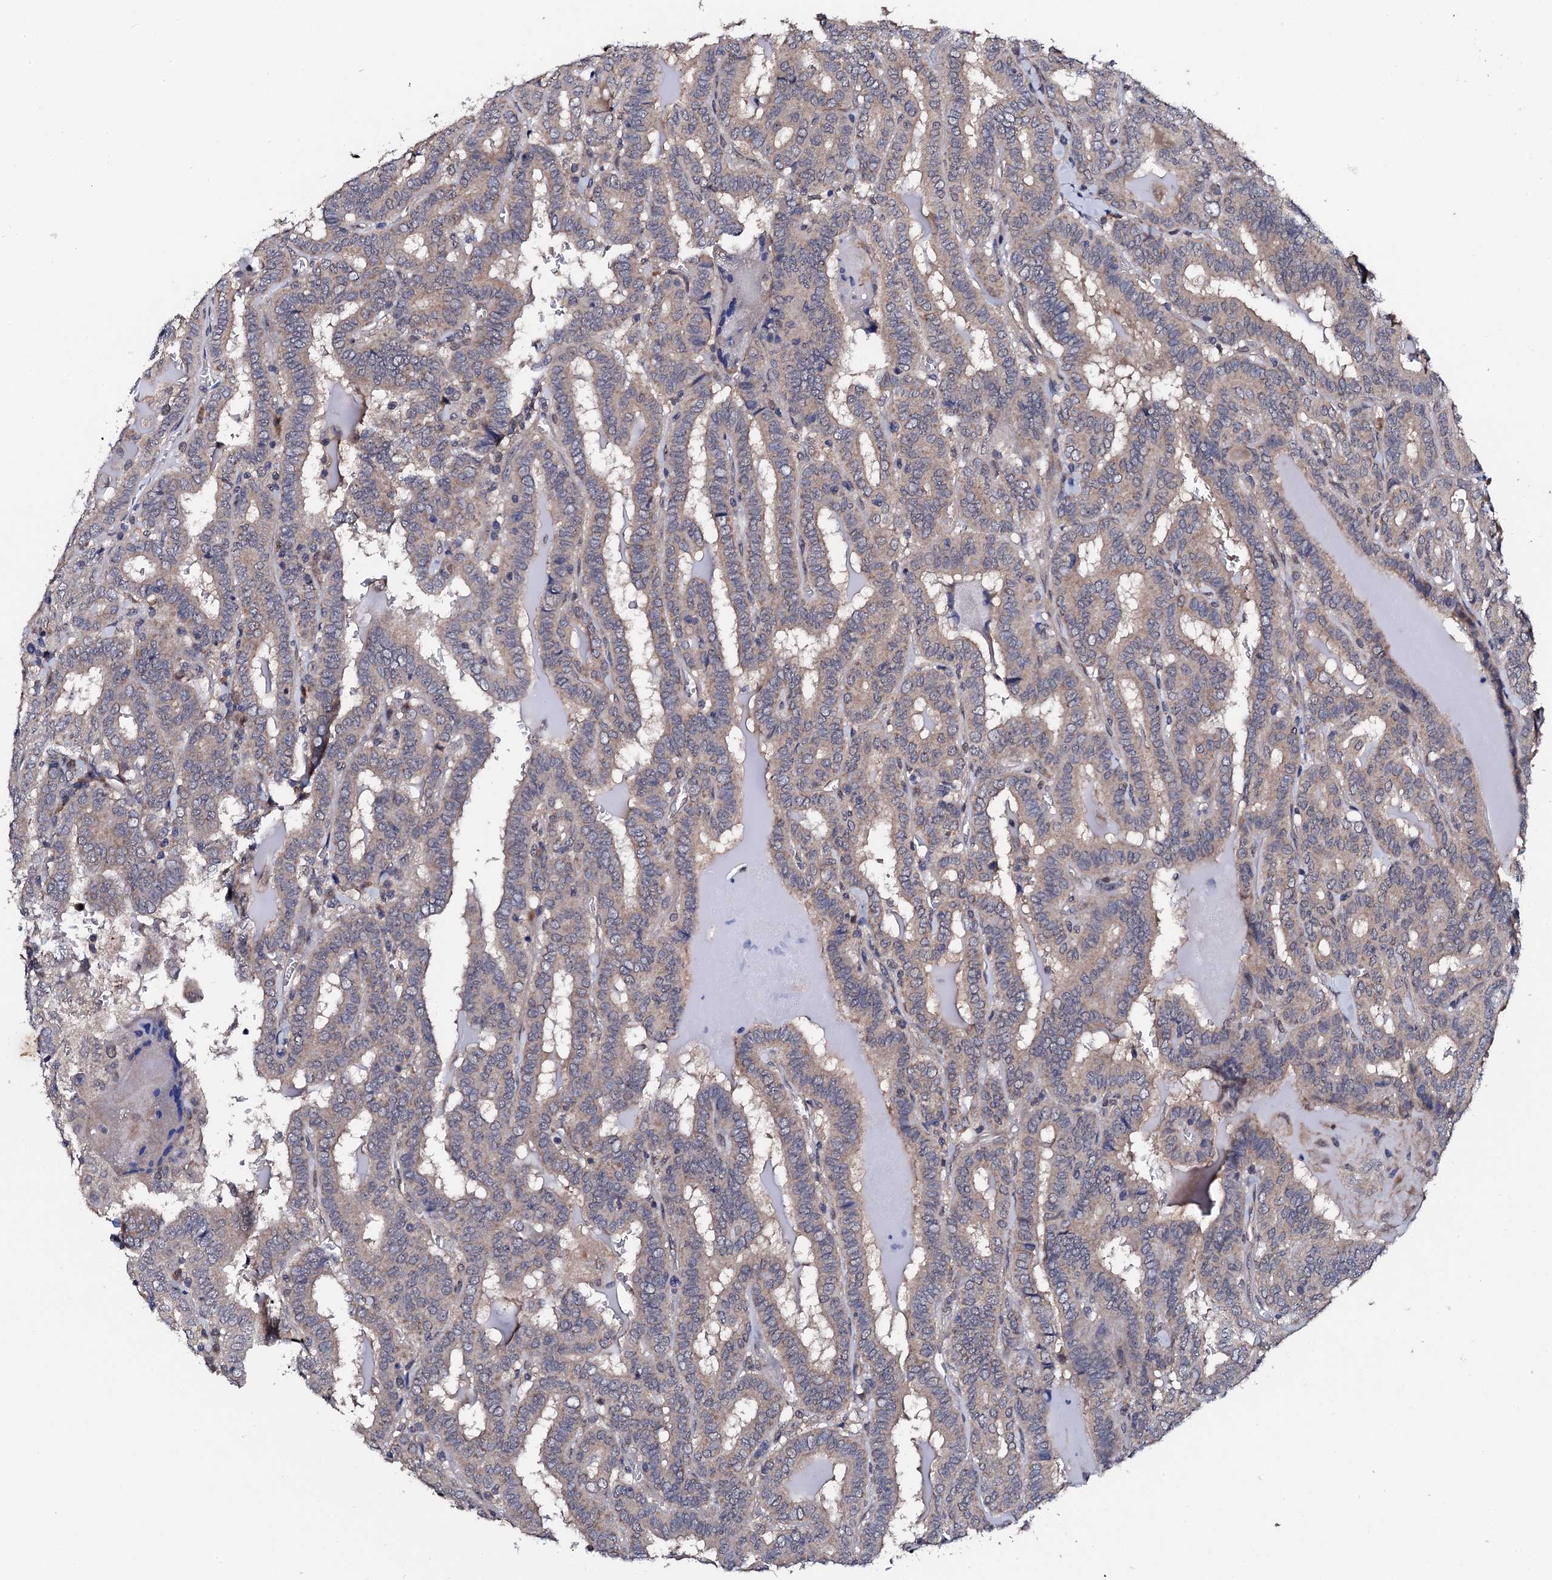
{"staining": {"intensity": "weak", "quantity": "25%-75%", "location": "cytoplasmic/membranous"}, "tissue": "thyroid cancer", "cell_type": "Tumor cells", "image_type": "cancer", "snomed": [{"axis": "morphology", "description": "Papillary adenocarcinoma, NOS"}, {"axis": "topography", "description": "Thyroid gland"}], "caption": "The histopathology image reveals a brown stain indicating the presence of a protein in the cytoplasmic/membranous of tumor cells in thyroid cancer. (DAB IHC, brown staining for protein, blue staining for nuclei).", "gene": "IP6K1", "patient": {"sex": "female", "age": 72}}